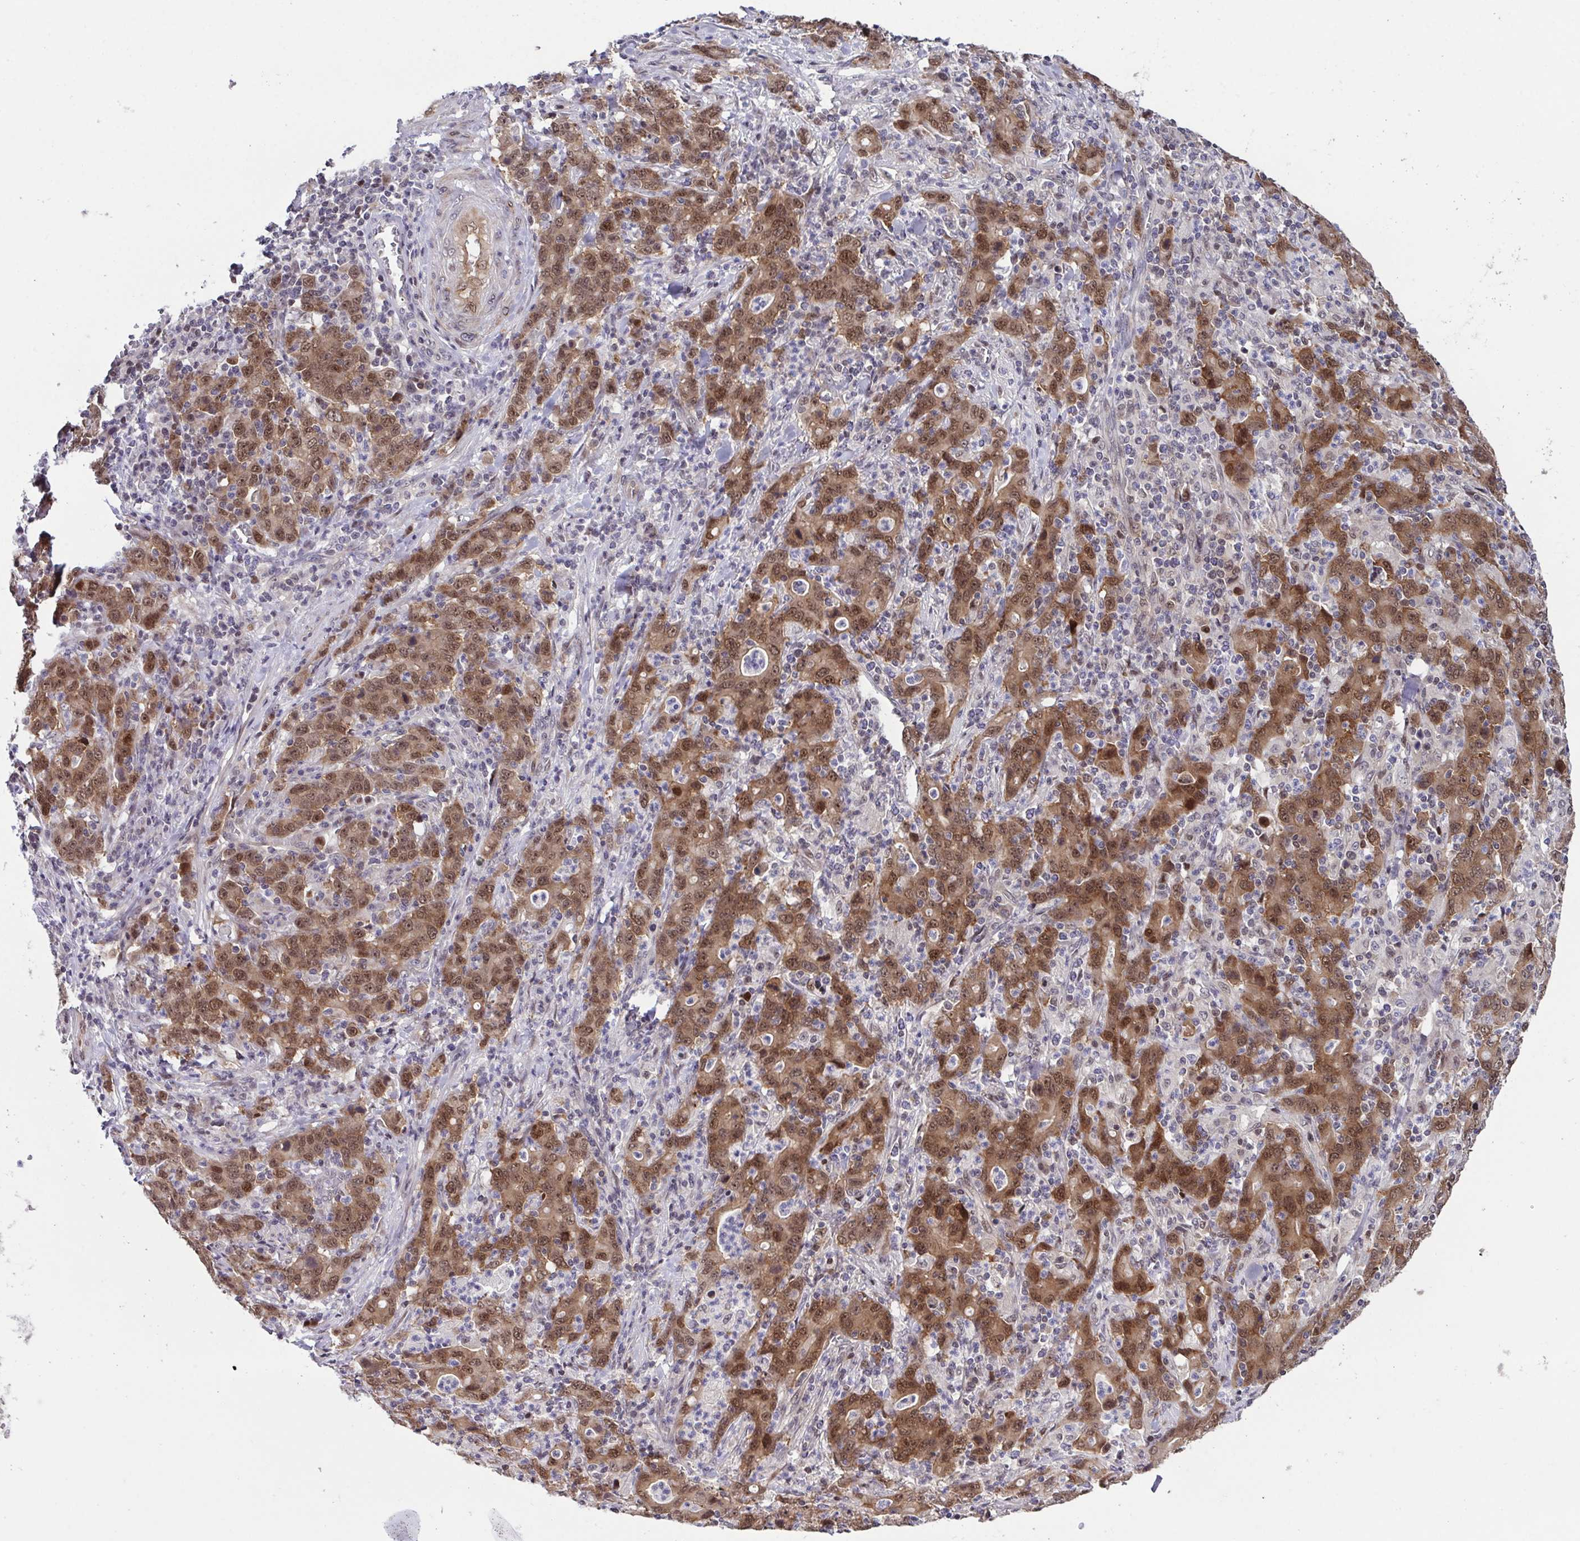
{"staining": {"intensity": "strong", "quantity": ">75%", "location": "nuclear"}, "tissue": "stomach cancer", "cell_type": "Tumor cells", "image_type": "cancer", "snomed": [{"axis": "morphology", "description": "Adenocarcinoma, NOS"}, {"axis": "topography", "description": "Stomach, upper"}], "caption": "Immunohistochemical staining of human stomach cancer (adenocarcinoma) reveals high levels of strong nuclear expression in approximately >75% of tumor cells.", "gene": "DNAJB1", "patient": {"sex": "male", "age": 69}}